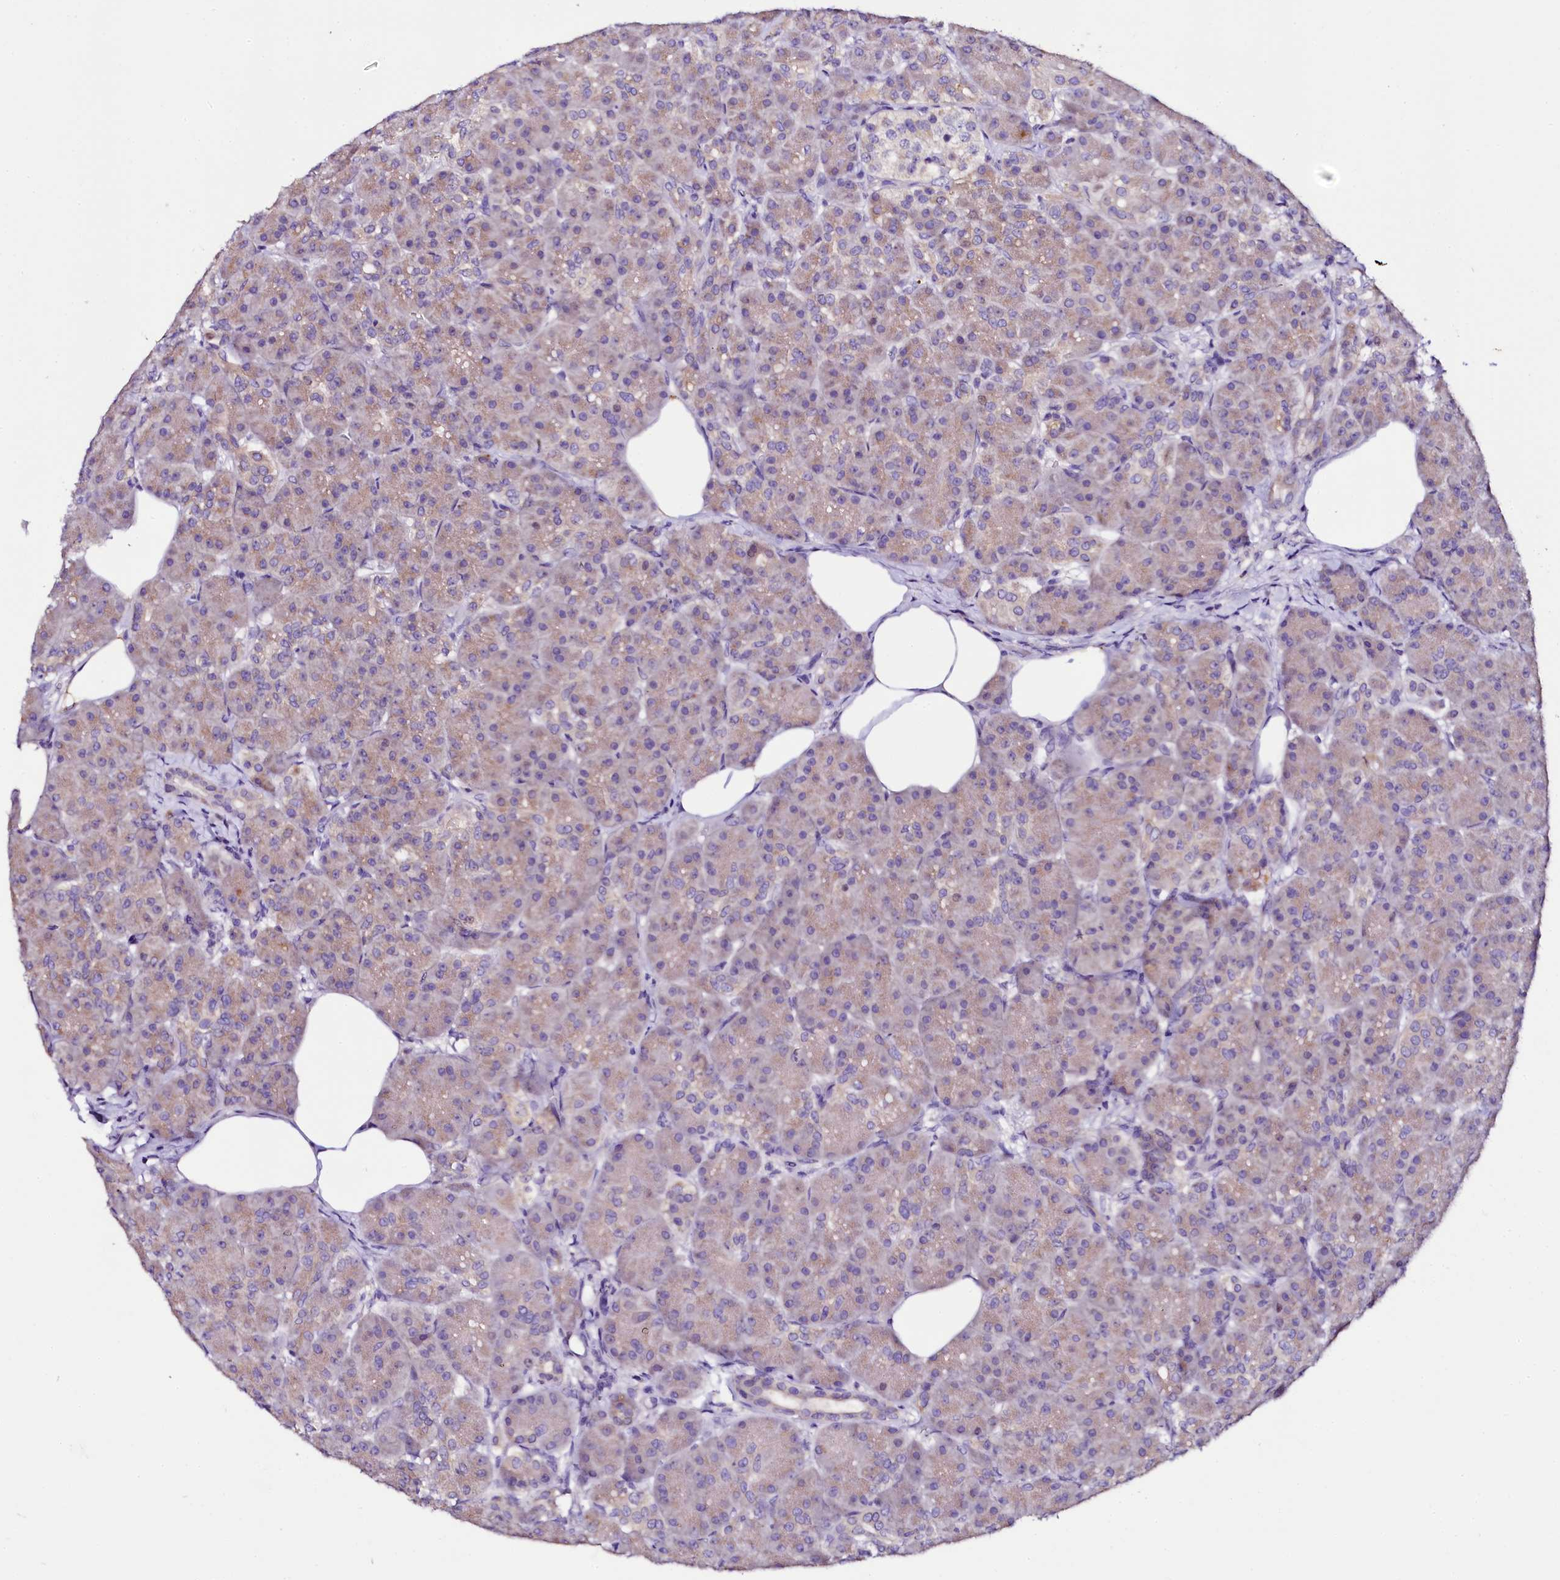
{"staining": {"intensity": "weak", "quantity": ">75%", "location": "cytoplasmic/membranous"}, "tissue": "pancreas", "cell_type": "Exocrine glandular cells", "image_type": "normal", "snomed": [{"axis": "morphology", "description": "Normal tissue, NOS"}, {"axis": "topography", "description": "Pancreas"}], "caption": "This image displays IHC staining of normal pancreas, with low weak cytoplasmic/membranous expression in approximately >75% of exocrine glandular cells.", "gene": "NAA16", "patient": {"sex": "male", "age": 63}}